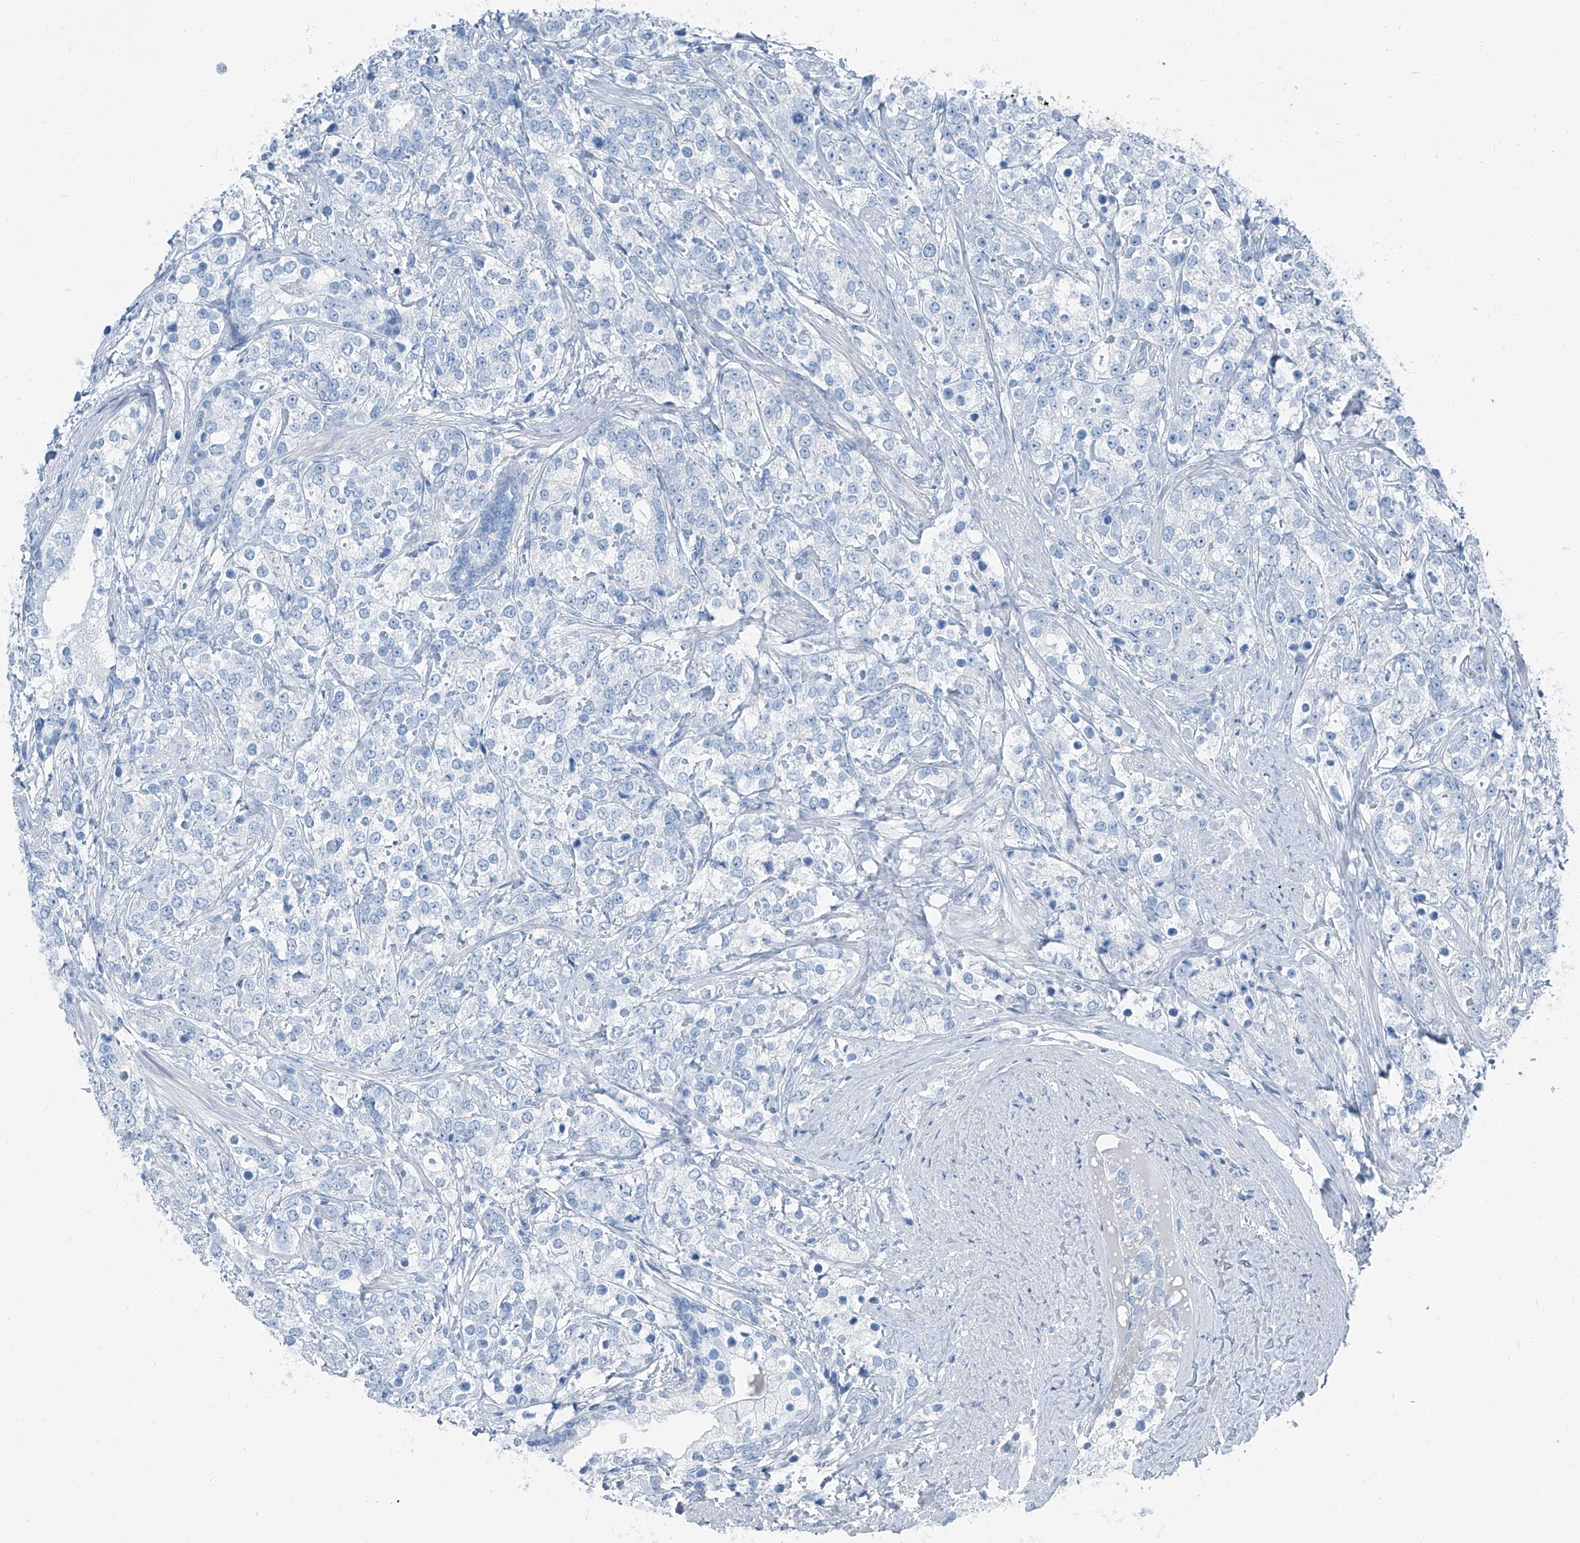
{"staining": {"intensity": "negative", "quantity": "none", "location": "none"}, "tissue": "prostate cancer", "cell_type": "Tumor cells", "image_type": "cancer", "snomed": [{"axis": "morphology", "description": "Adenocarcinoma, High grade"}, {"axis": "topography", "description": "Prostate"}], "caption": "A histopathology image of high-grade adenocarcinoma (prostate) stained for a protein exhibits no brown staining in tumor cells.", "gene": "RGN", "patient": {"sex": "male", "age": 69}}